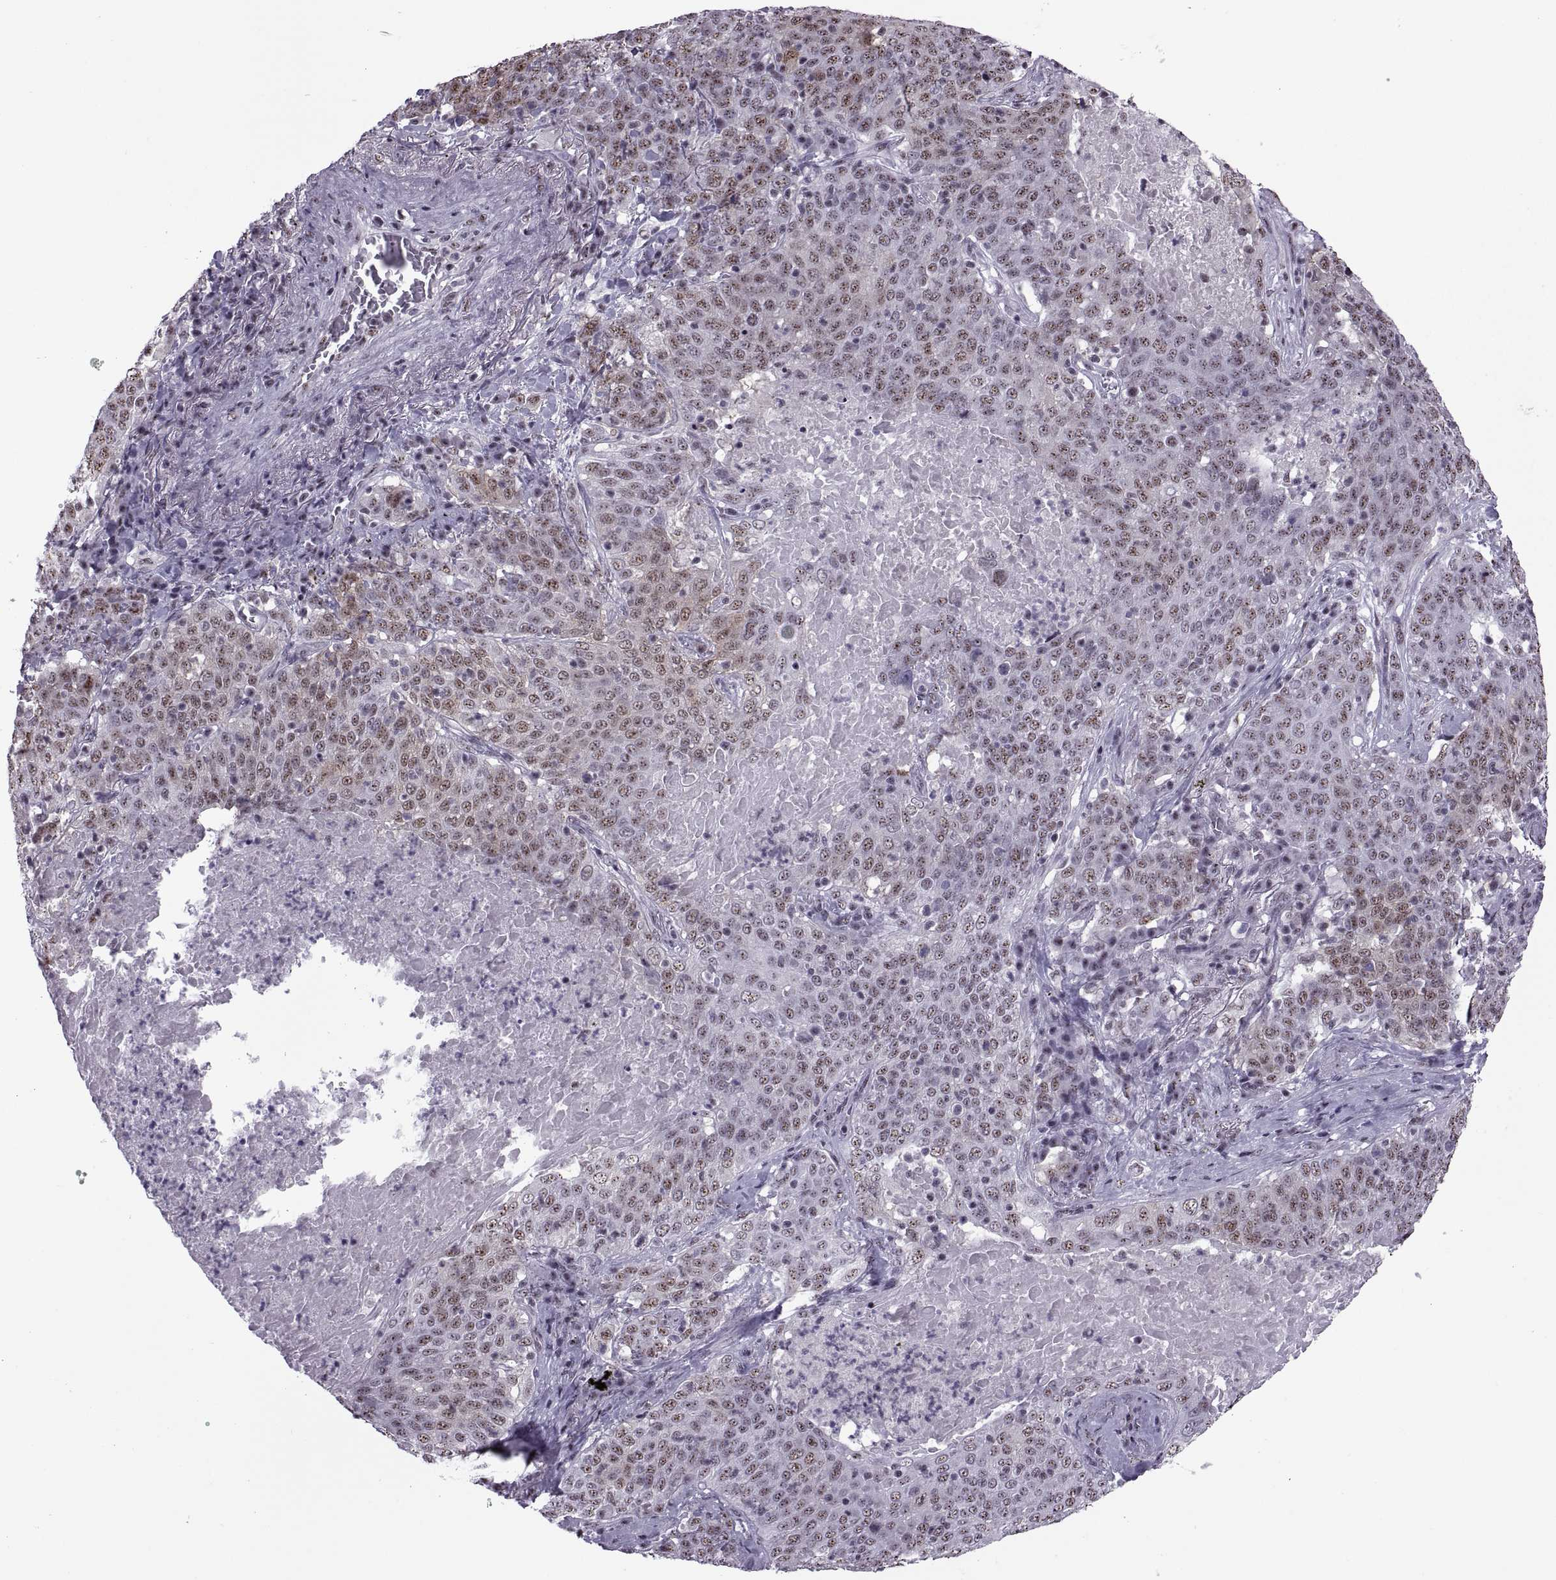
{"staining": {"intensity": "weak", "quantity": ">75%", "location": "nuclear"}, "tissue": "lung cancer", "cell_type": "Tumor cells", "image_type": "cancer", "snomed": [{"axis": "morphology", "description": "Squamous cell carcinoma, NOS"}, {"axis": "topography", "description": "Lung"}], "caption": "The image shows a brown stain indicating the presence of a protein in the nuclear of tumor cells in lung cancer (squamous cell carcinoma).", "gene": "MAGEA4", "patient": {"sex": "male", "age": 82}}